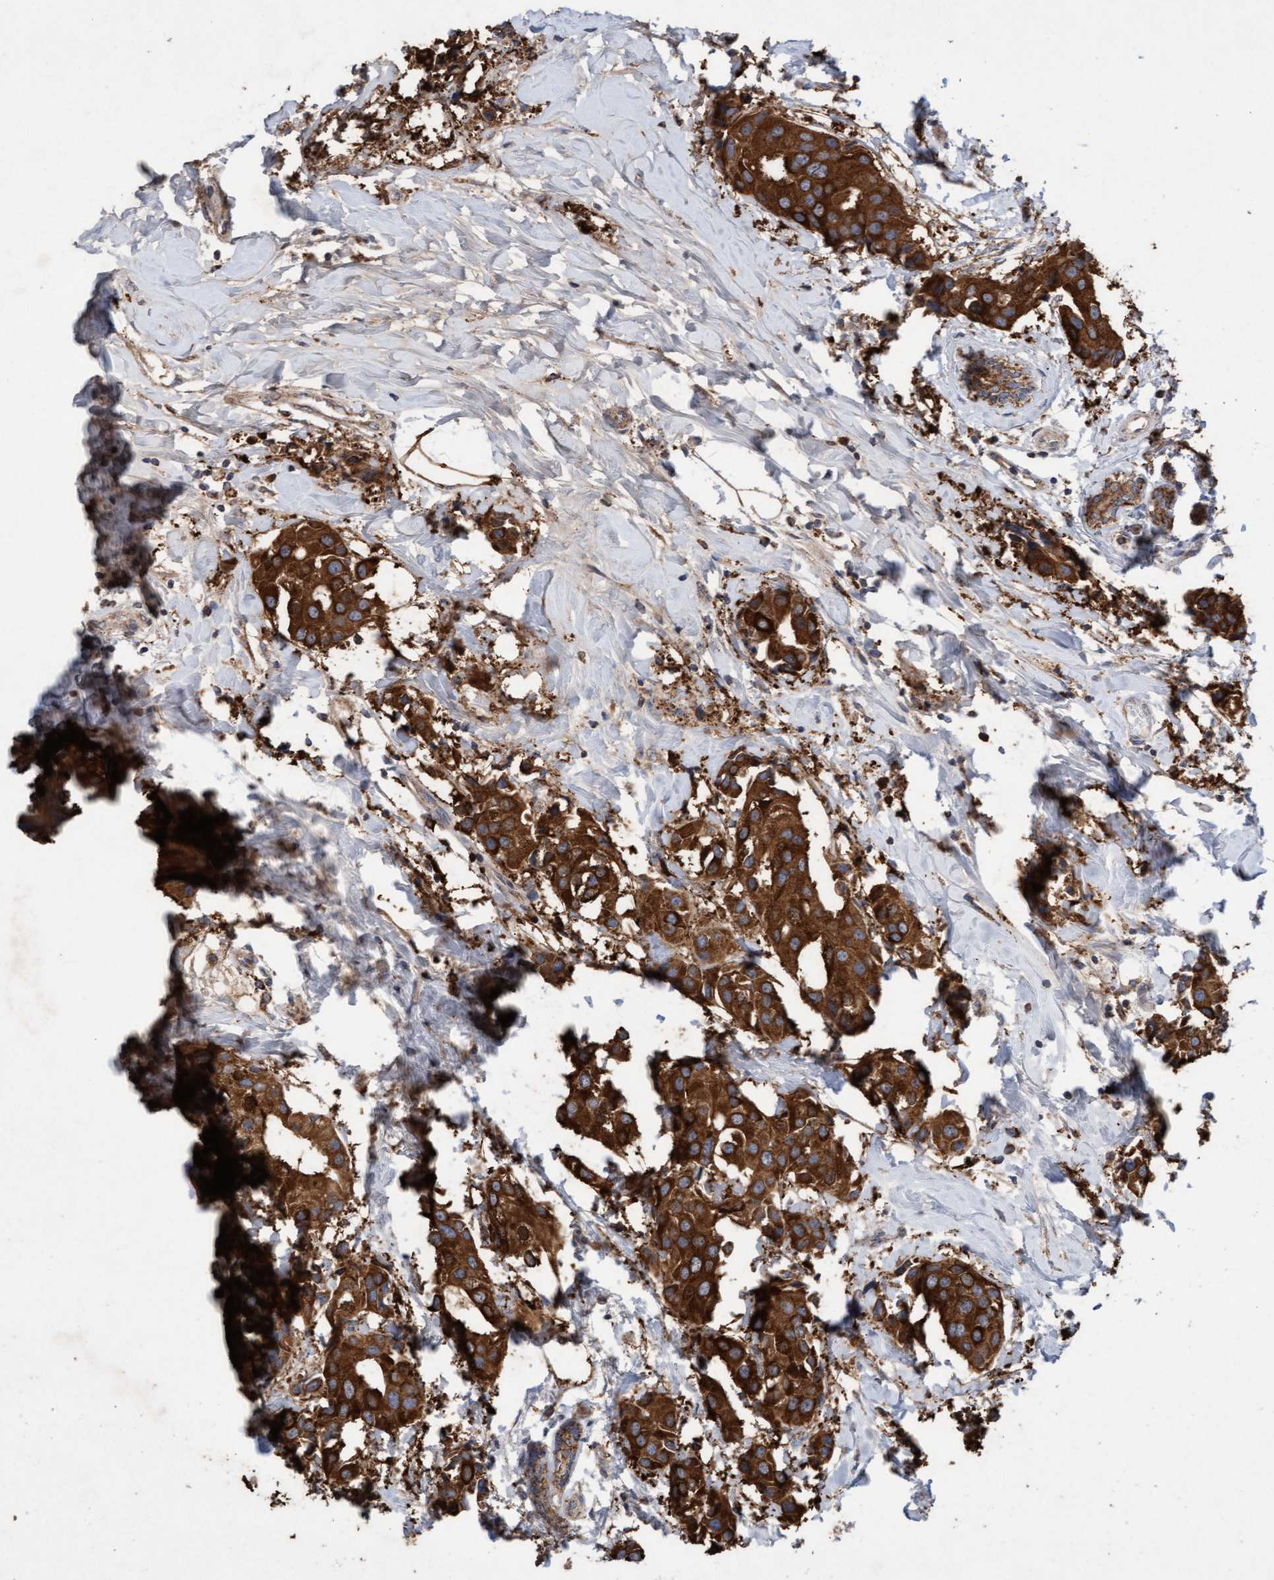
{"staining": {"intensity": "strong", "quantity": ">75%", "location": "cytoplasmic/membranous"}, "tissue": "breast cancer", "cell_type": "Tumor cells", "image_type": "cancer", "snomed": [{"axis": "morphology", "description": "Normal tissue, NOS"}, {"axis": "morphology", "description": "Duct carcinoma"}, {"axis": "topography", "description": "Breast"}], "caption": "Protein staining exhibits strong cytoplasmic/membranous positivity in approximately >75% of tumor cells in infiltrating ductal carcinoma (breast).", "gene": "ATPAF2", "patient": {"sex": "female", "age": 39}}